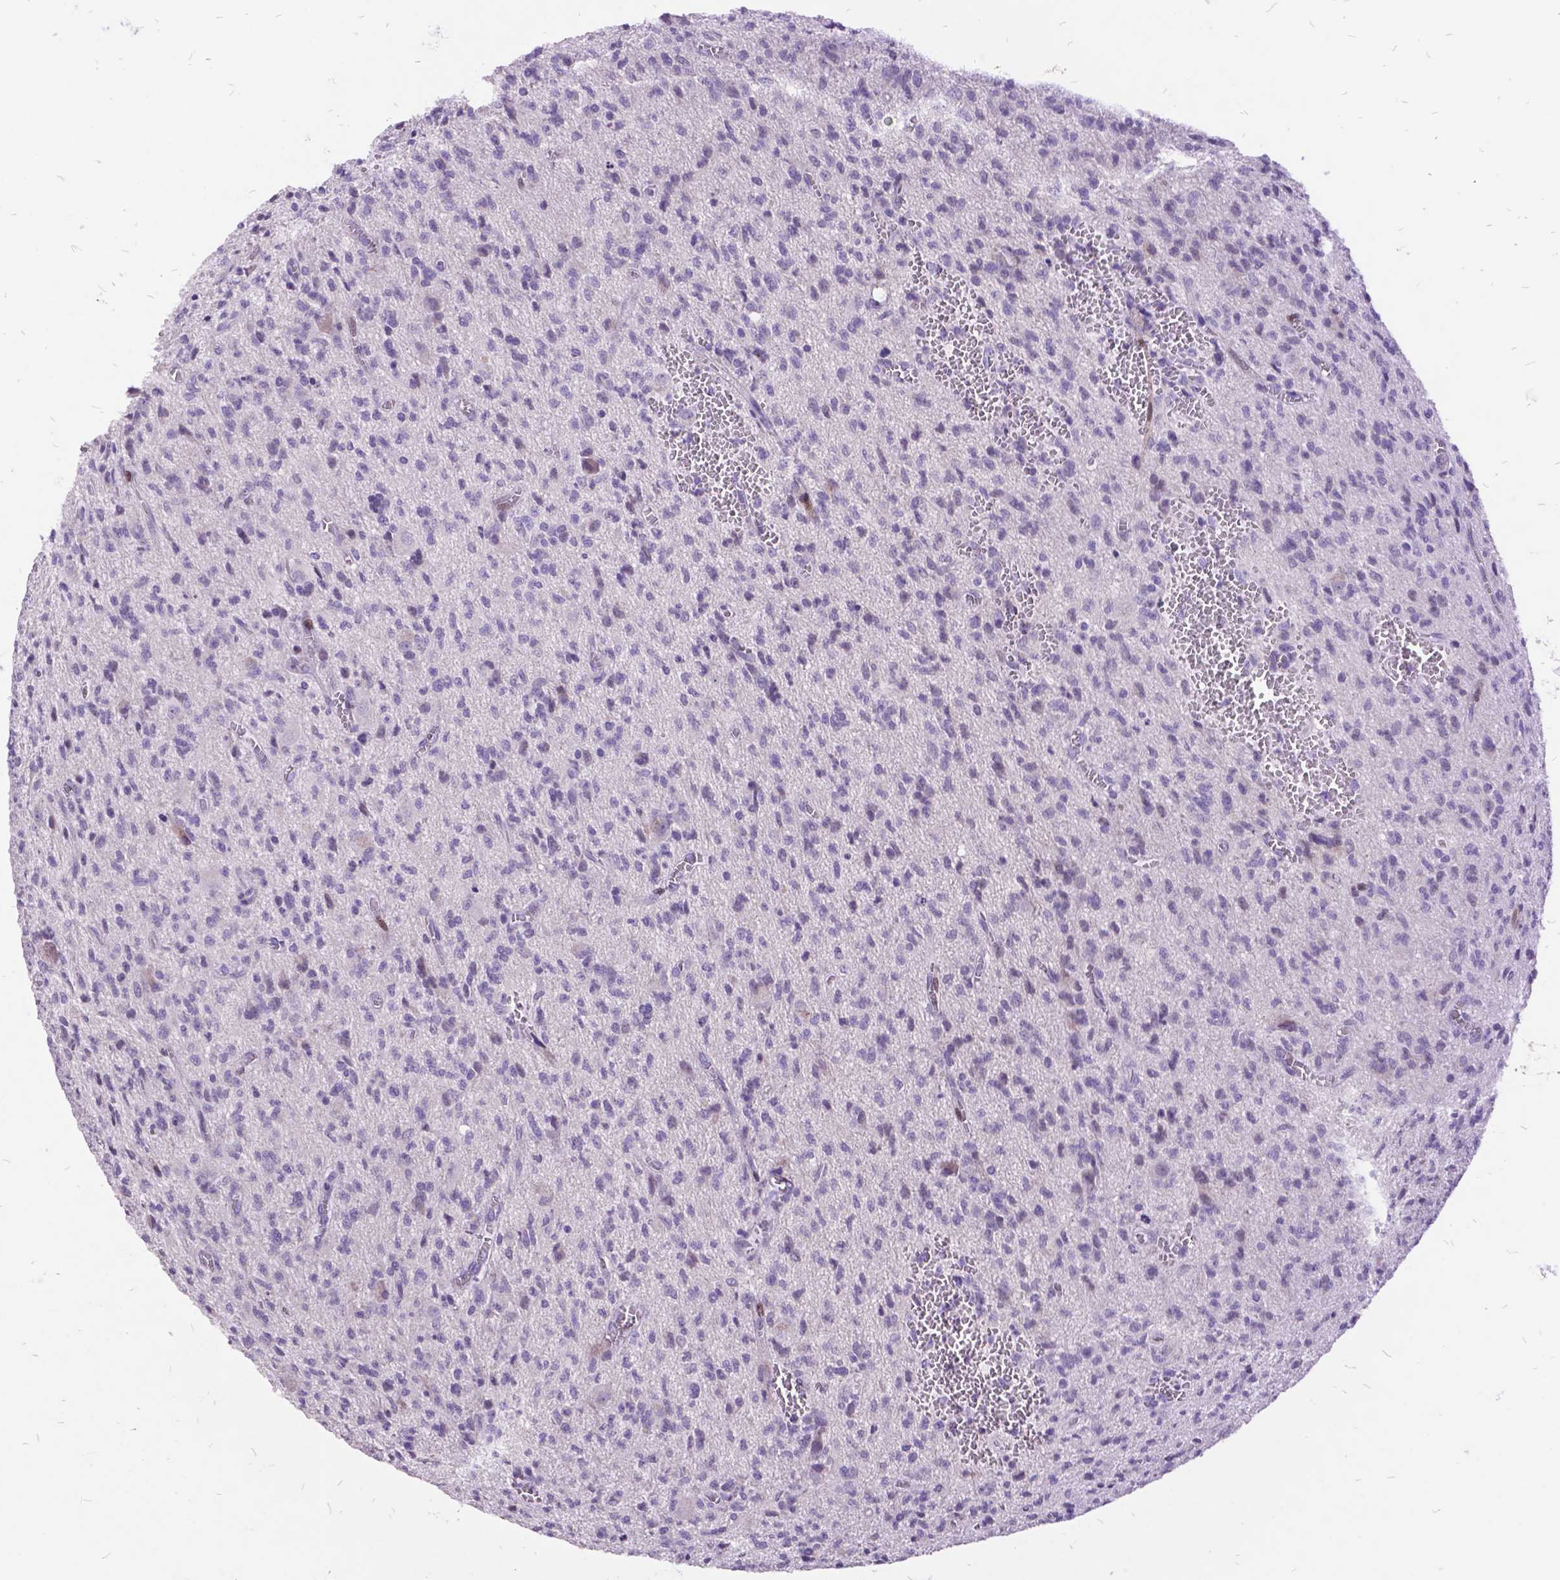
{"staining": {"intensity": "negative", "quantity": "none", "location": "none"}, "tissue": "glioma", "cell_type": "Tumor cells", "image_type": "cancer", "snomed": [{"axis": "morphology", "description": "Glioma, malignant, Low grade"}, {"axis": "topography", "description": "Brain"}], "caption": "High power microscopy image of an IHC photomicrograph of low-grade glioma (malignant), revealing no significant positivity in tumor cells. (Brightfield microscopy of DAB immunohistochemistry at high magnification).", "gene": "ITGB6", "patient": {"sex": "male", "age": 64}}